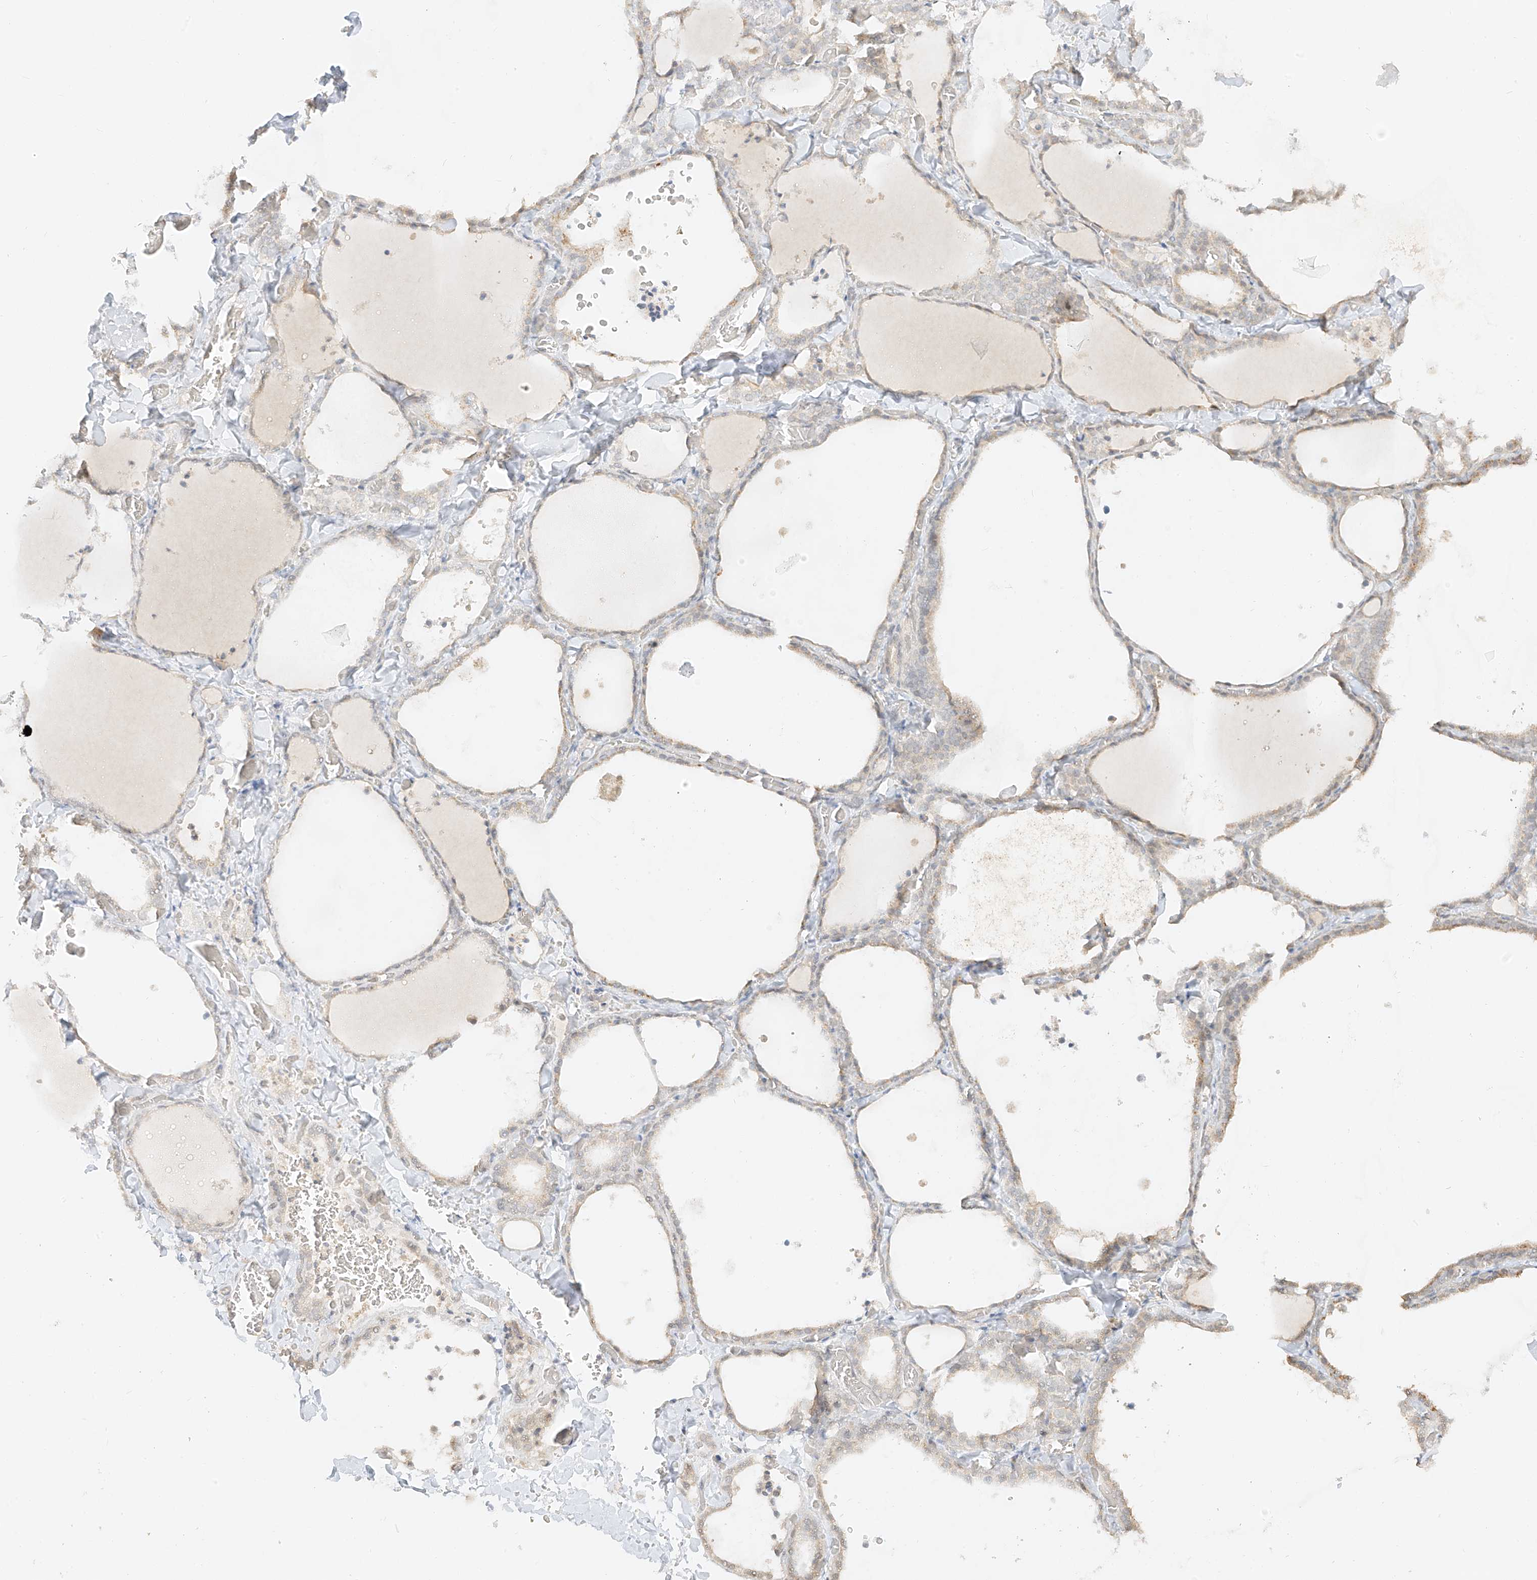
{"staining": {"intensity": "negative", "quantity": "none", "location": "none"}, "tissue": "thyroid gland", "cell_type": "Glandular cells", "image_type": "normal", "snomed": [{"axis": "morphology", "description": "Normal tissue, NOS"}, {"axis": "topography", "description": "Thyroid gland"}], "caption": "High power microscopy image of an immunohistochemistry (IHC) photomicrograph of unremarkable thyroid gland, revealing no significant positivity in glandular cells. (Brightfield microscopy of DAB immunohistochemistry at high magnification).", "gene": "LIPT1", "patient": {"sex": "female", "age": 22}}